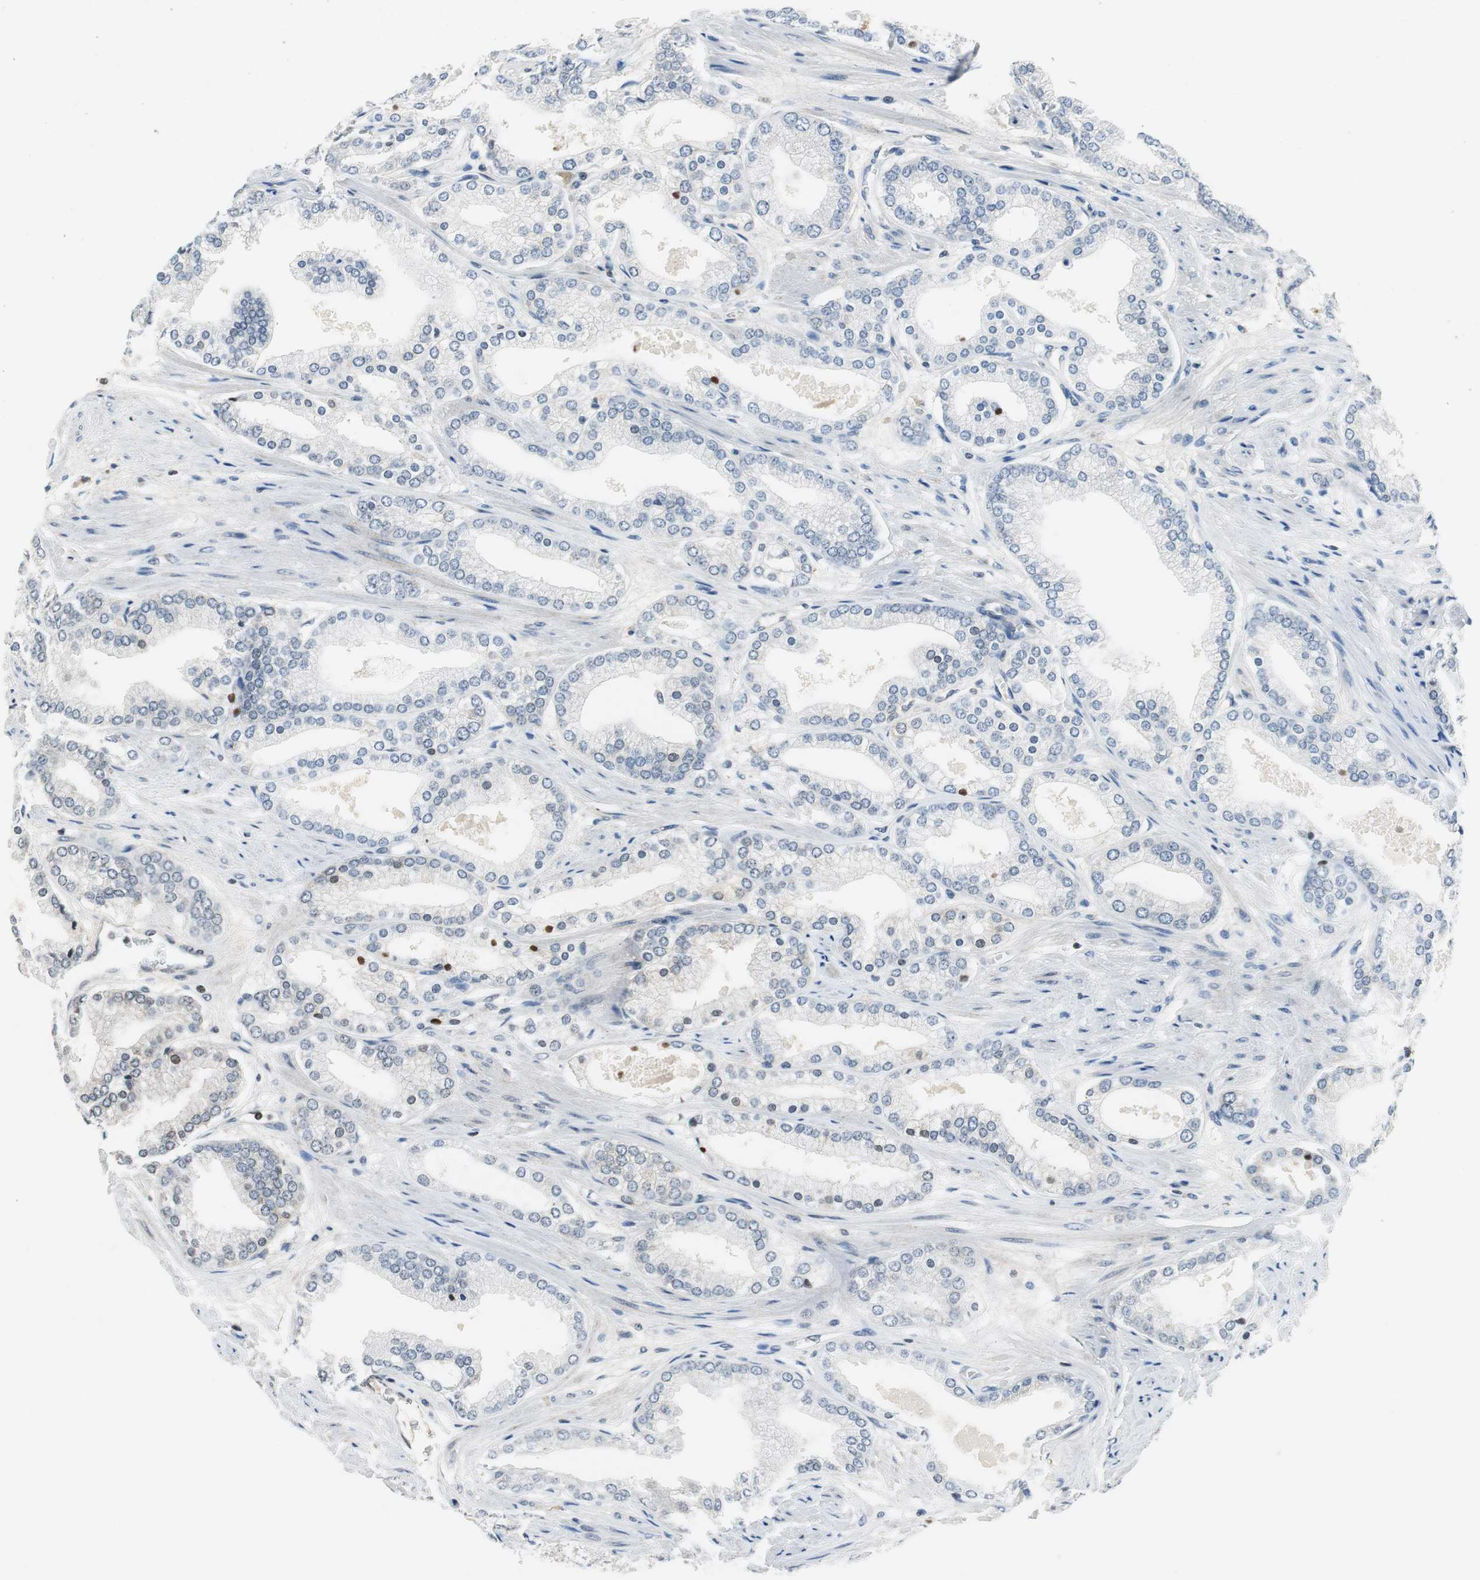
{"staining": {"intensity": "negative", "quantity": "none", "location": "none"}, "tissue": "prostate cancer", "cell_type": "Tumor cells", "image_type": "cancer", "snomed": [{"axis": "morphology", "description": "Adenocarcinoma, High grade"}, {"axis": "topography", "description": "Prostate"}], "caption": "High magnification brightfield microscopy of high-grade adenocarcinoma (prostate) stained with DAB (3,3'-diaminobenzidine) (brown) and counterstained with hematoxylin (blue): tumor cells show no significant positivity.", "gene": "ORM1", "patient": {"sex": "male", "age": 61}}